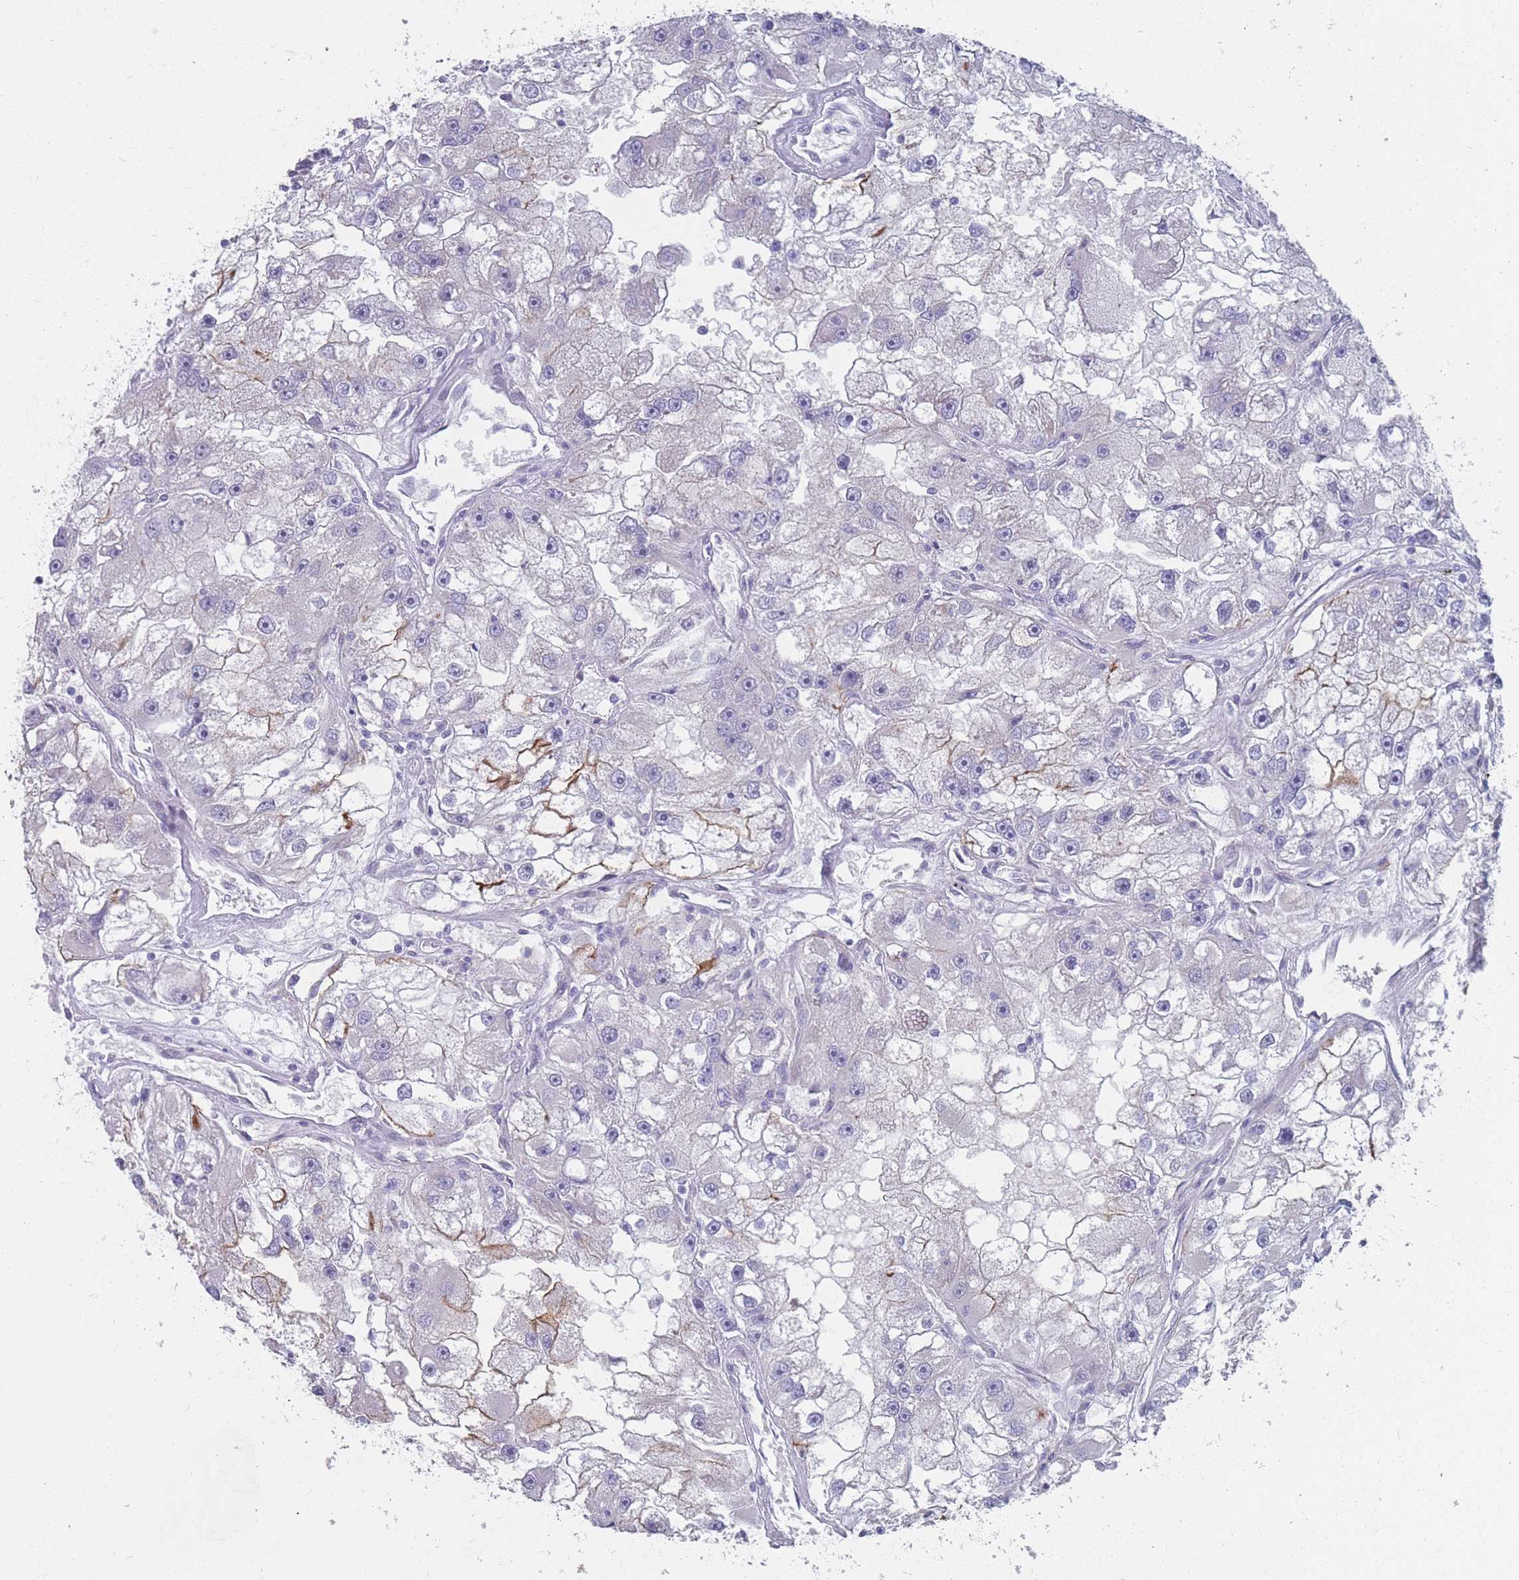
{"staining": {"intensity": "negative", "quantity": "none", "location": "none"}, "tissue": "renal cancer", "cell_type": "Tumor cells", "image_type": "cancer", "snomed": [{"axis": "morphology", "description": "Adenocarcinoma, NOS"}, {"axis": "topography", "description": "Kidney"}], "caption": "IHC histopathology image of neoplastic tissue: renal cancer stained with DAB (3,3'-diaminobenzidine) reveals no significant protein positivity in tumor cells.", "gene": "PIGU", "patient": {"sex": "male", "age": 63}}